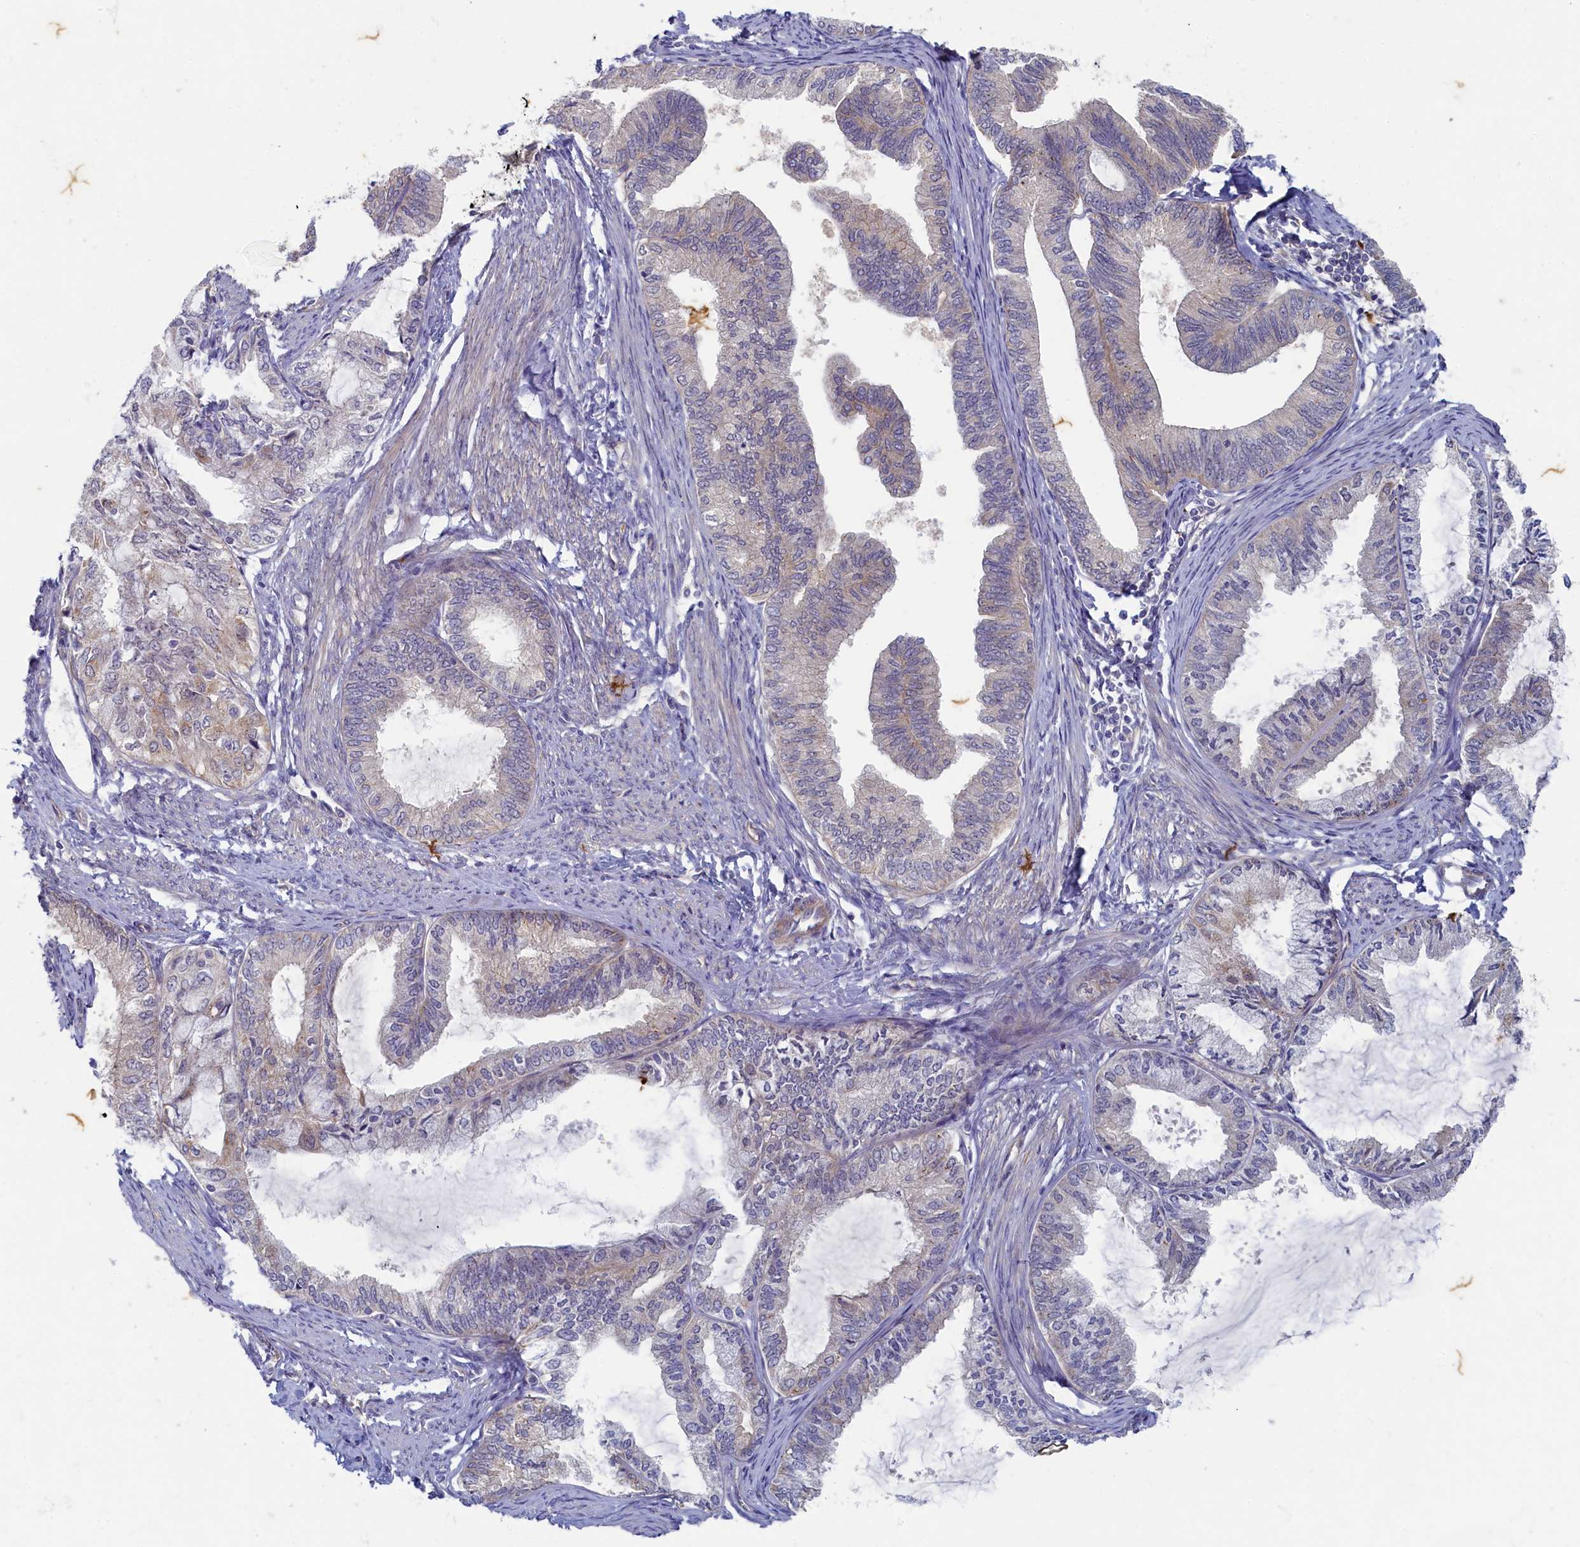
{"staining": {"intensity": "negative", "quantity": "none", "location": "none"}, "tissue": "endometrial cancer", "cell_type": "Tumor cells", "image_type": "cancer", "snomed": [{"axis": "morphology", "description": "Adenocarcinoma, NOS"}, {"axis": "topography", "description": "Endometrium"}], "caption": "An image of human endometrial cancer is negative for staining in tumor cells.", "gene": "WDR59", "patient": {"sex": "female", "age": 86}}